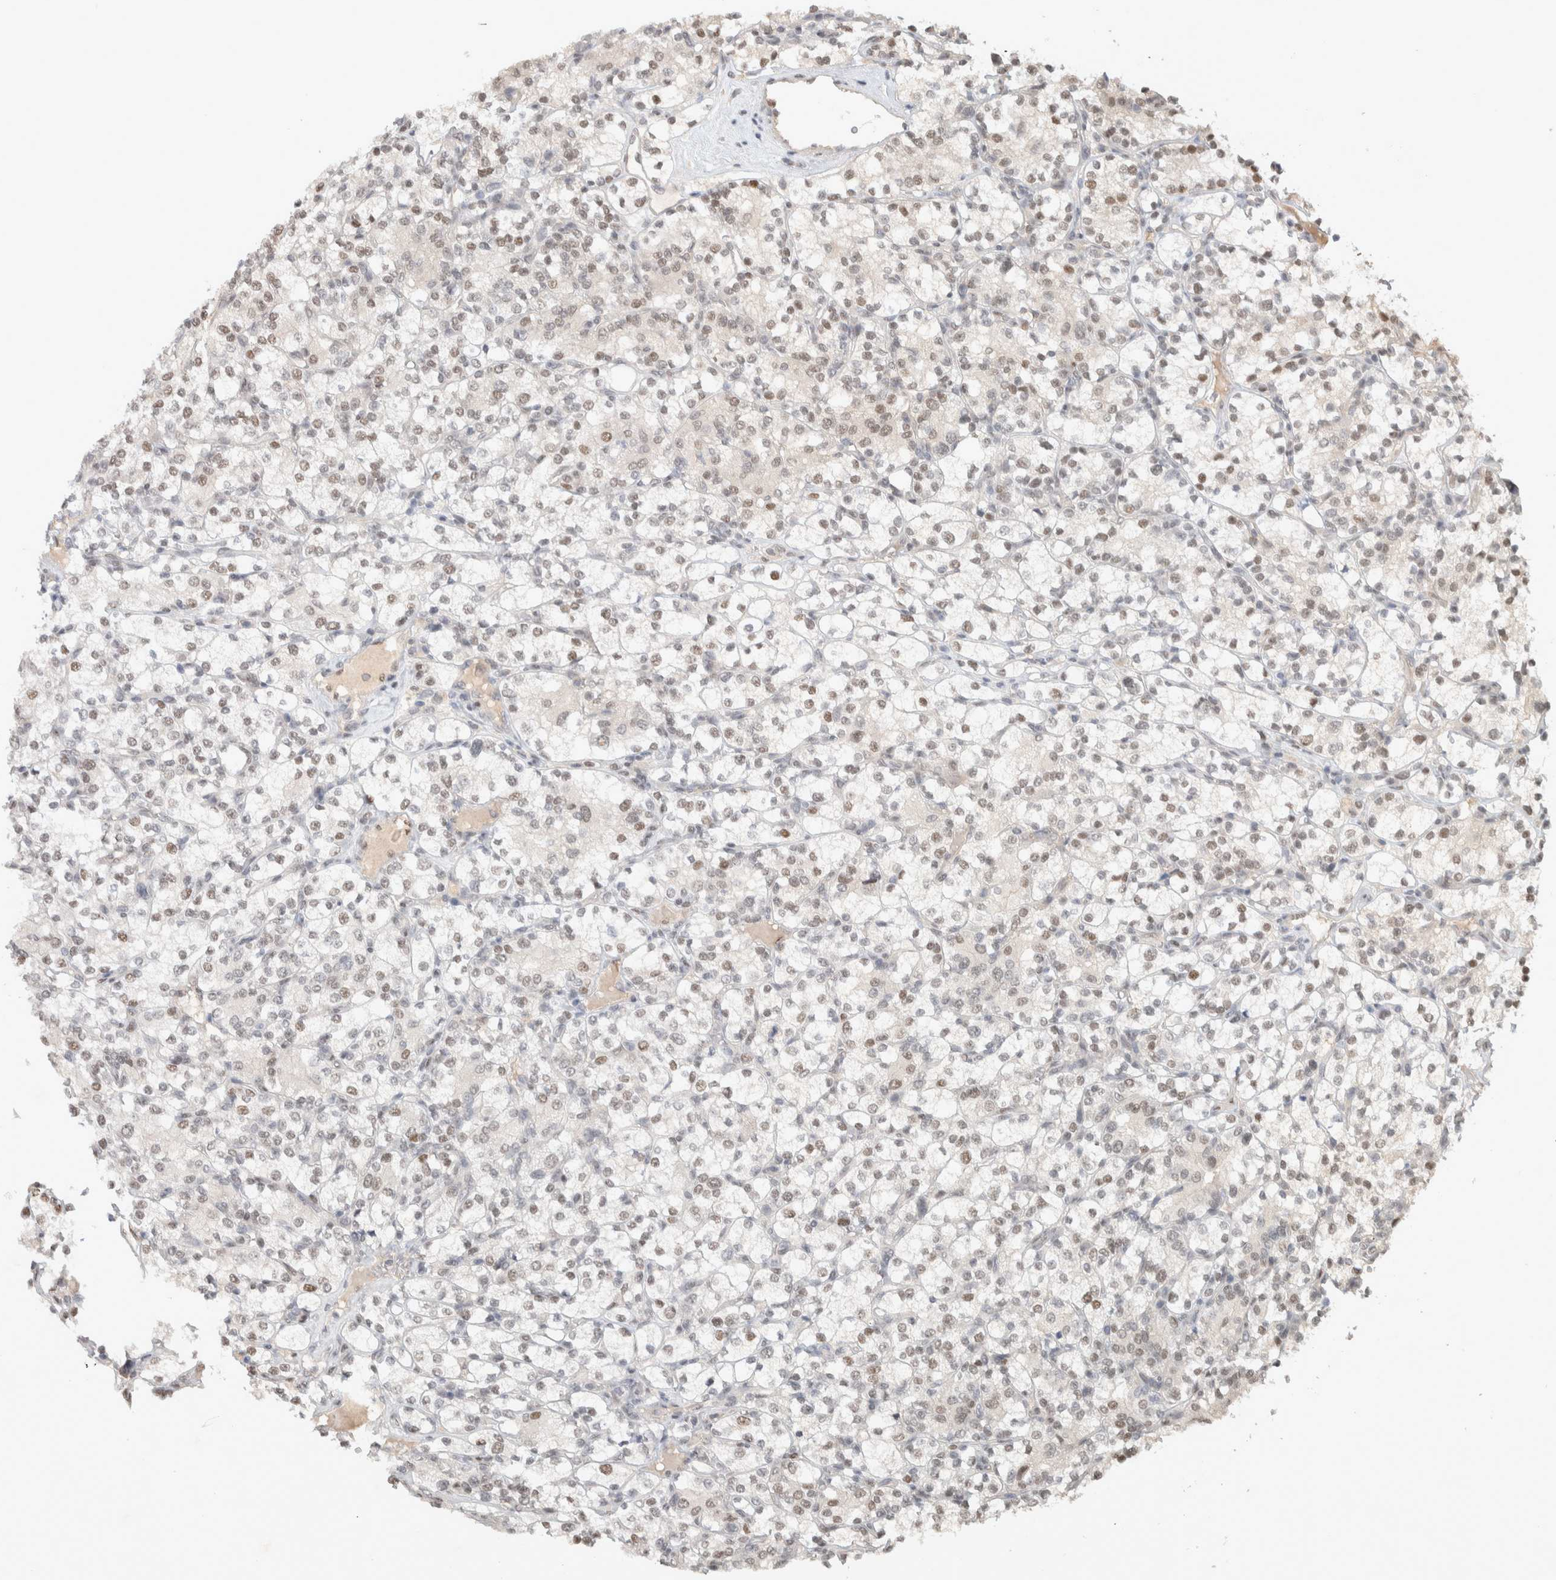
{"staining": {"intensity": "weak", "quantity": ">75%", "location": "nuclear"}, "tissue": "renal cancer", "cell_type": "Tumor cells", "image_type": "cancer", "snomed": [{"axis": "morphology", "description": "Adenocarcinoma, NOS"}, {"axis": "topography", "description": "Kidney"}], "caption": "High-power microscopy captured an IHC photomicrograph of renal adenocarcinoma, revealing weak nuclear staining in about >75% of tumor cells.", "gene": "PUS7", "patient": {"sex": "male", "age": 77}}